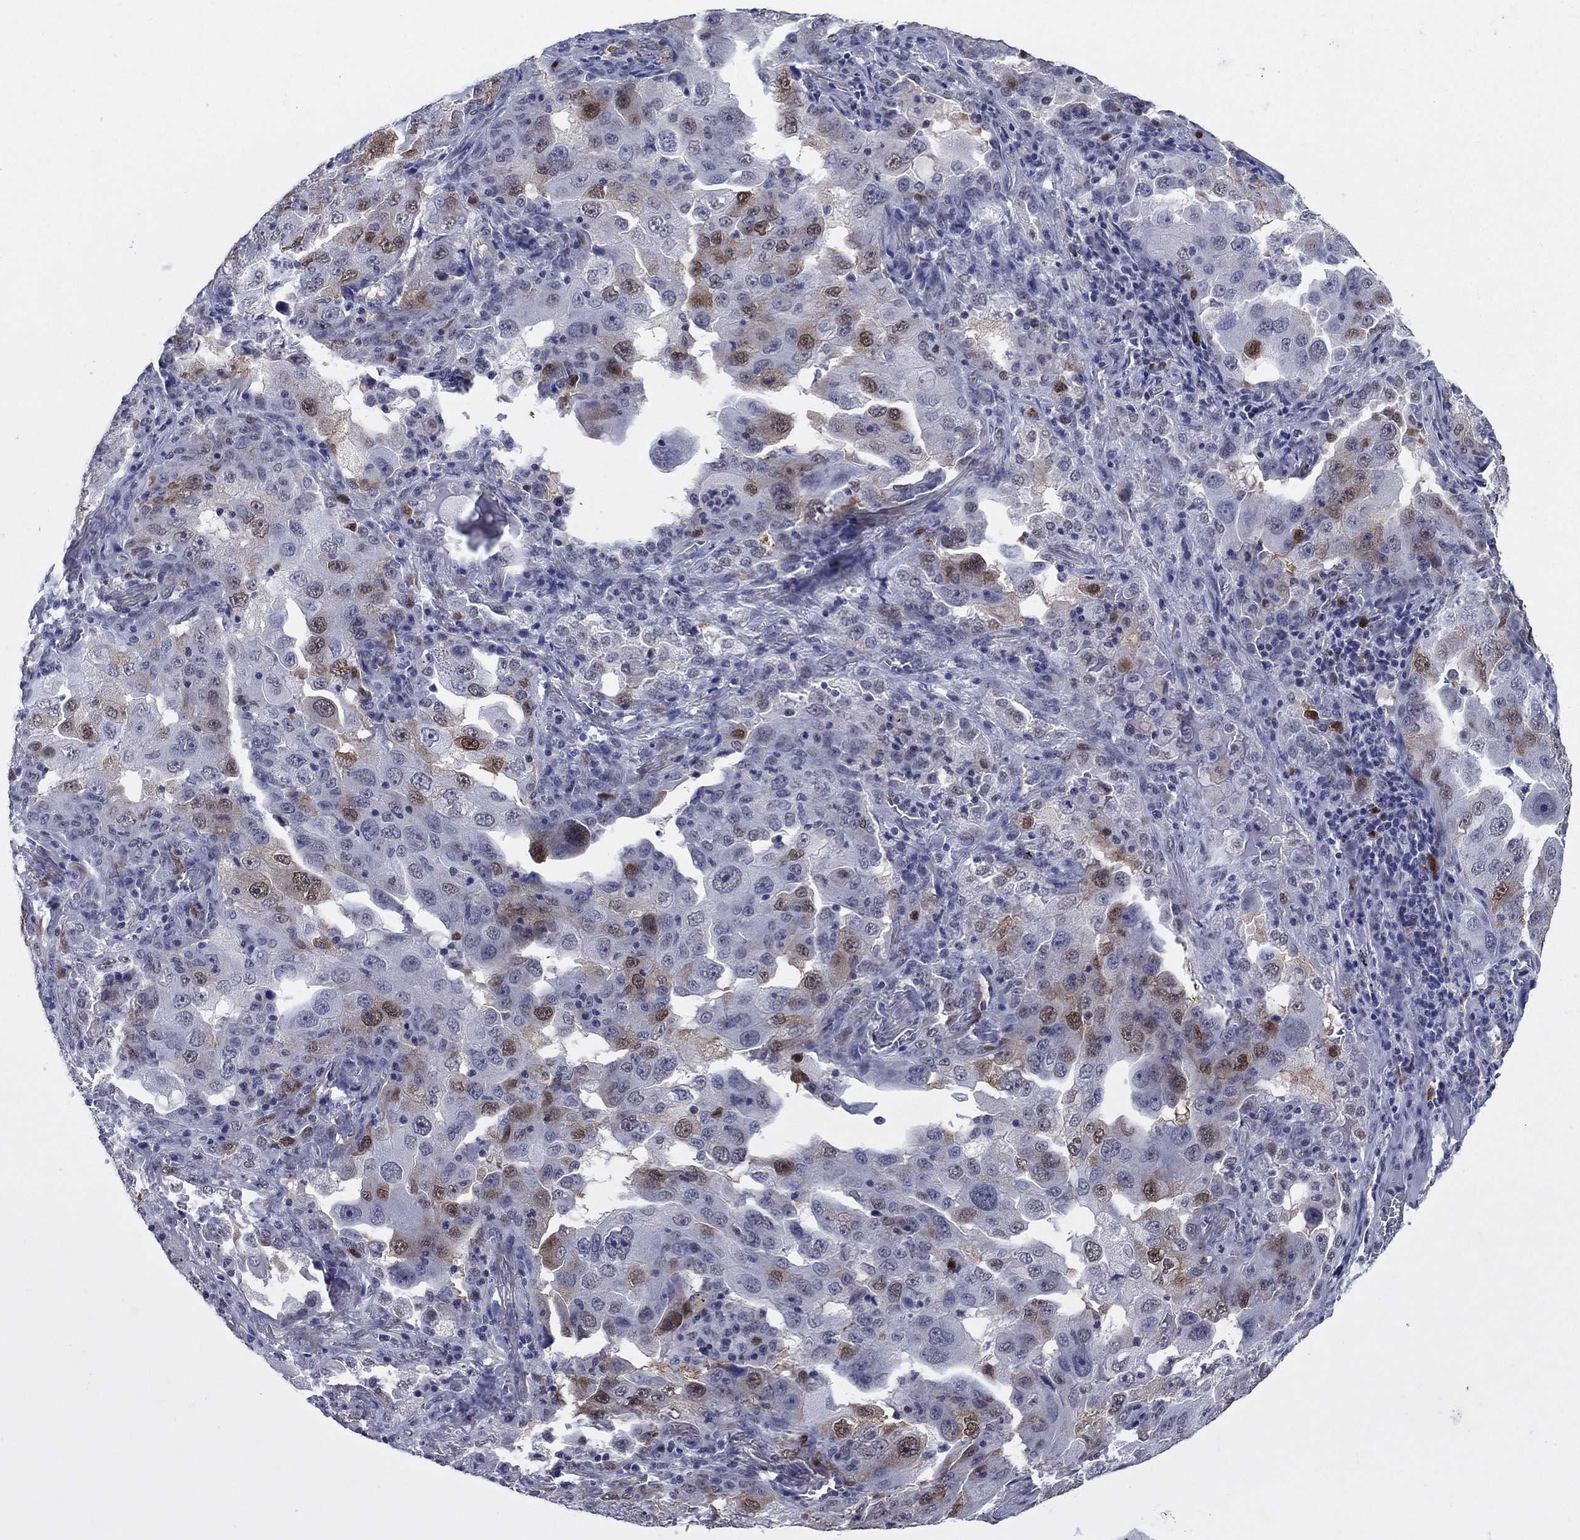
{"staining": {"intensity": "moderate", "quantity": "<25%", "location": "nuclear"}, "tissue": "lung cancer", "cell_type": "Tumor cells", "image_type": "cancer", "snomed": [{"axis": "morphology", "description": "Adenocarcinoma, NOS"}, {"axis": "topography", "description": "Lung"}], "caption": "Adenocarcinoma (lung) was stained to show a protein in brown. There is low levels of moderate nuclear expression in about <25% of tumor cells.", "gene": "TYMS", "patient": {"sex": "female", "age": 61}}